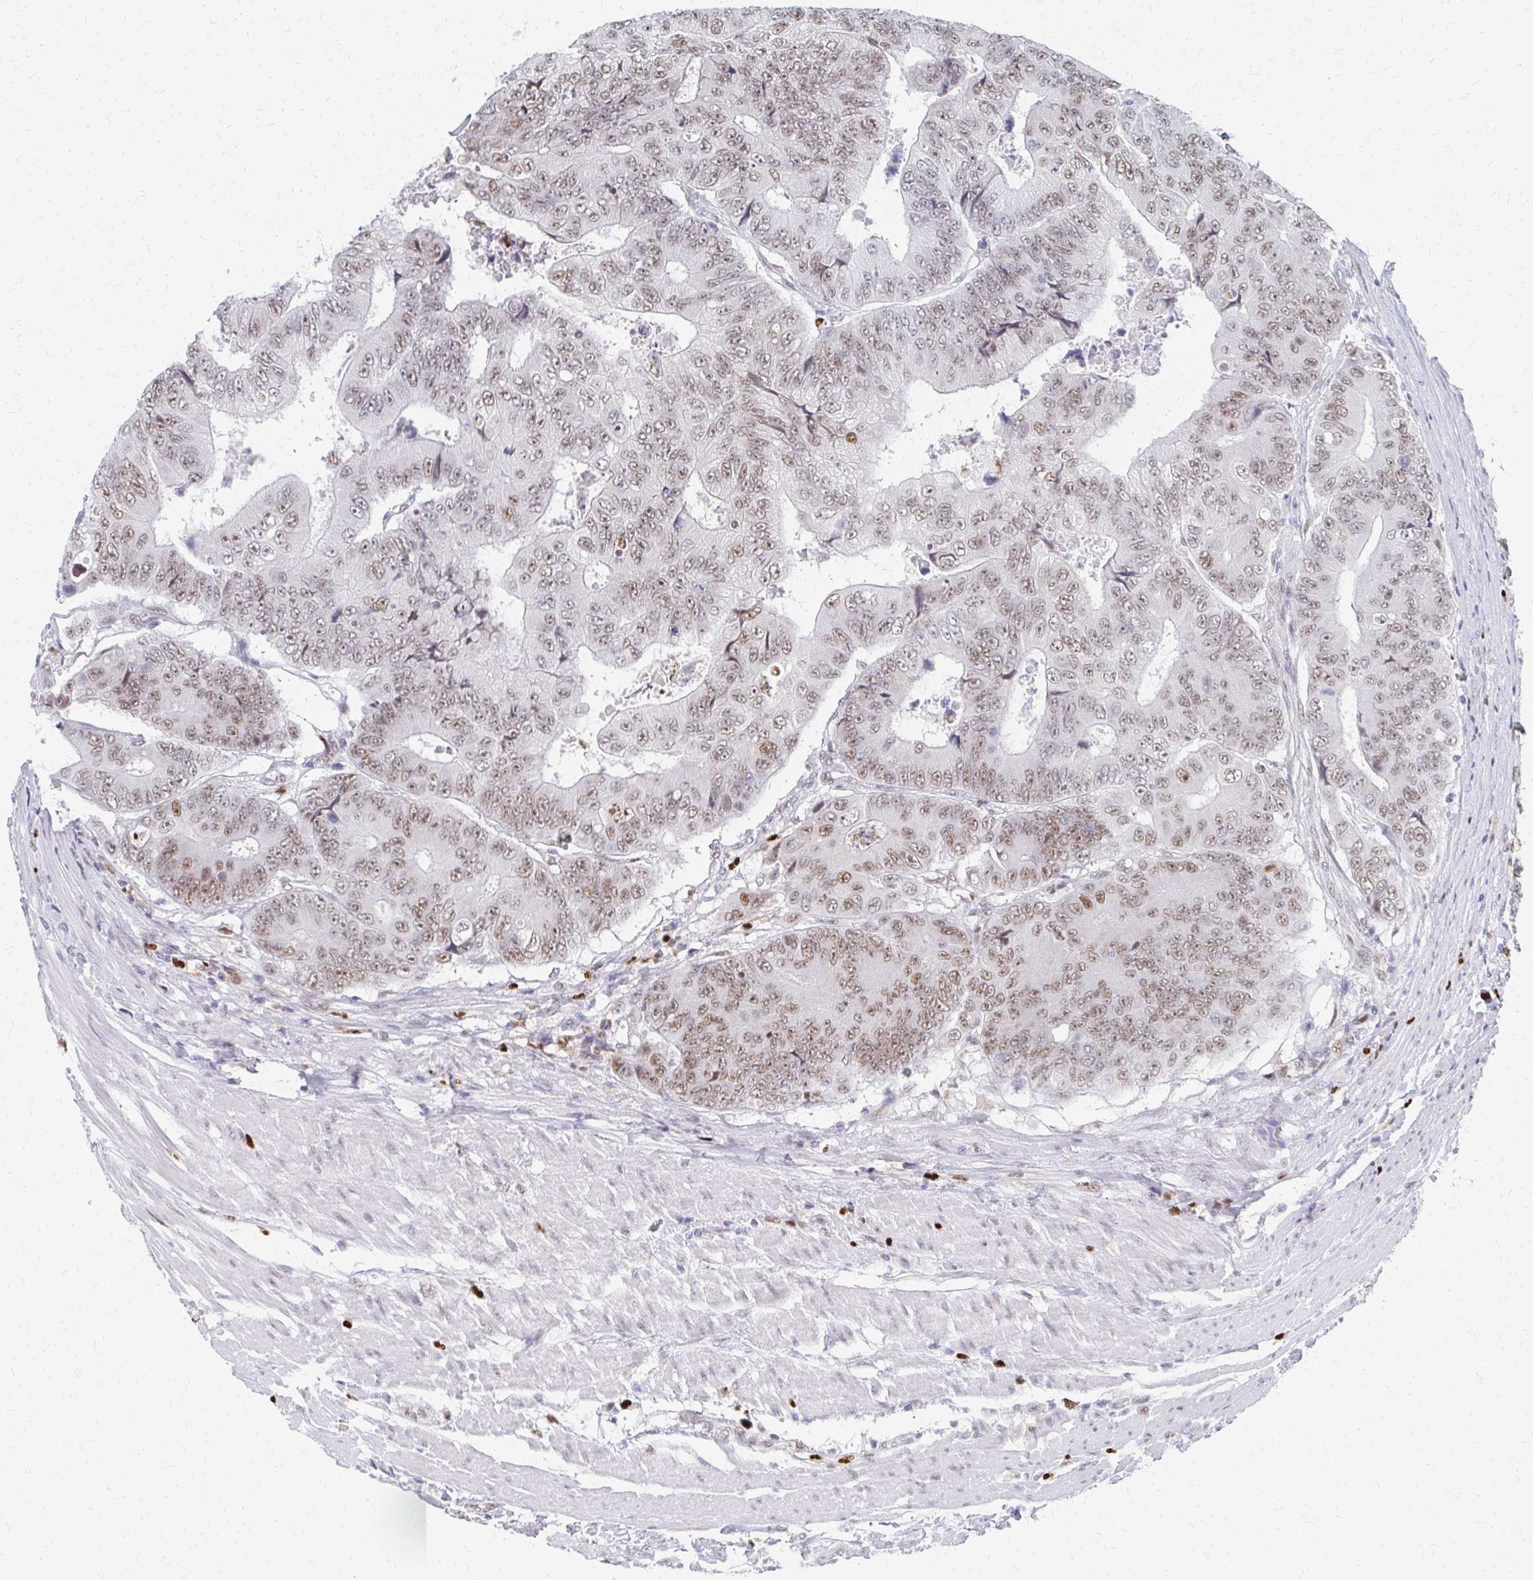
{"staining": {"intensity": "moderate", "quantity": ">75%", "location": "nuclear"}, "tissue": "colorectal cancer", "cell_type": "Tumor cells", "image_type": "cancer", "snomed": [{"axis": "morphology", "description": "Adenocarcinoma, NOS"}, {"axis": "topography", "description": "Colon"}], "caption": "High-power microscopy captured an IHC photomicrograph of colorectal cancer, revealing moderate nuclear positivity in approximately >75% of tumor cells.", "gene": "PLK3", "patient": {"sex": "female", "age": 48}}